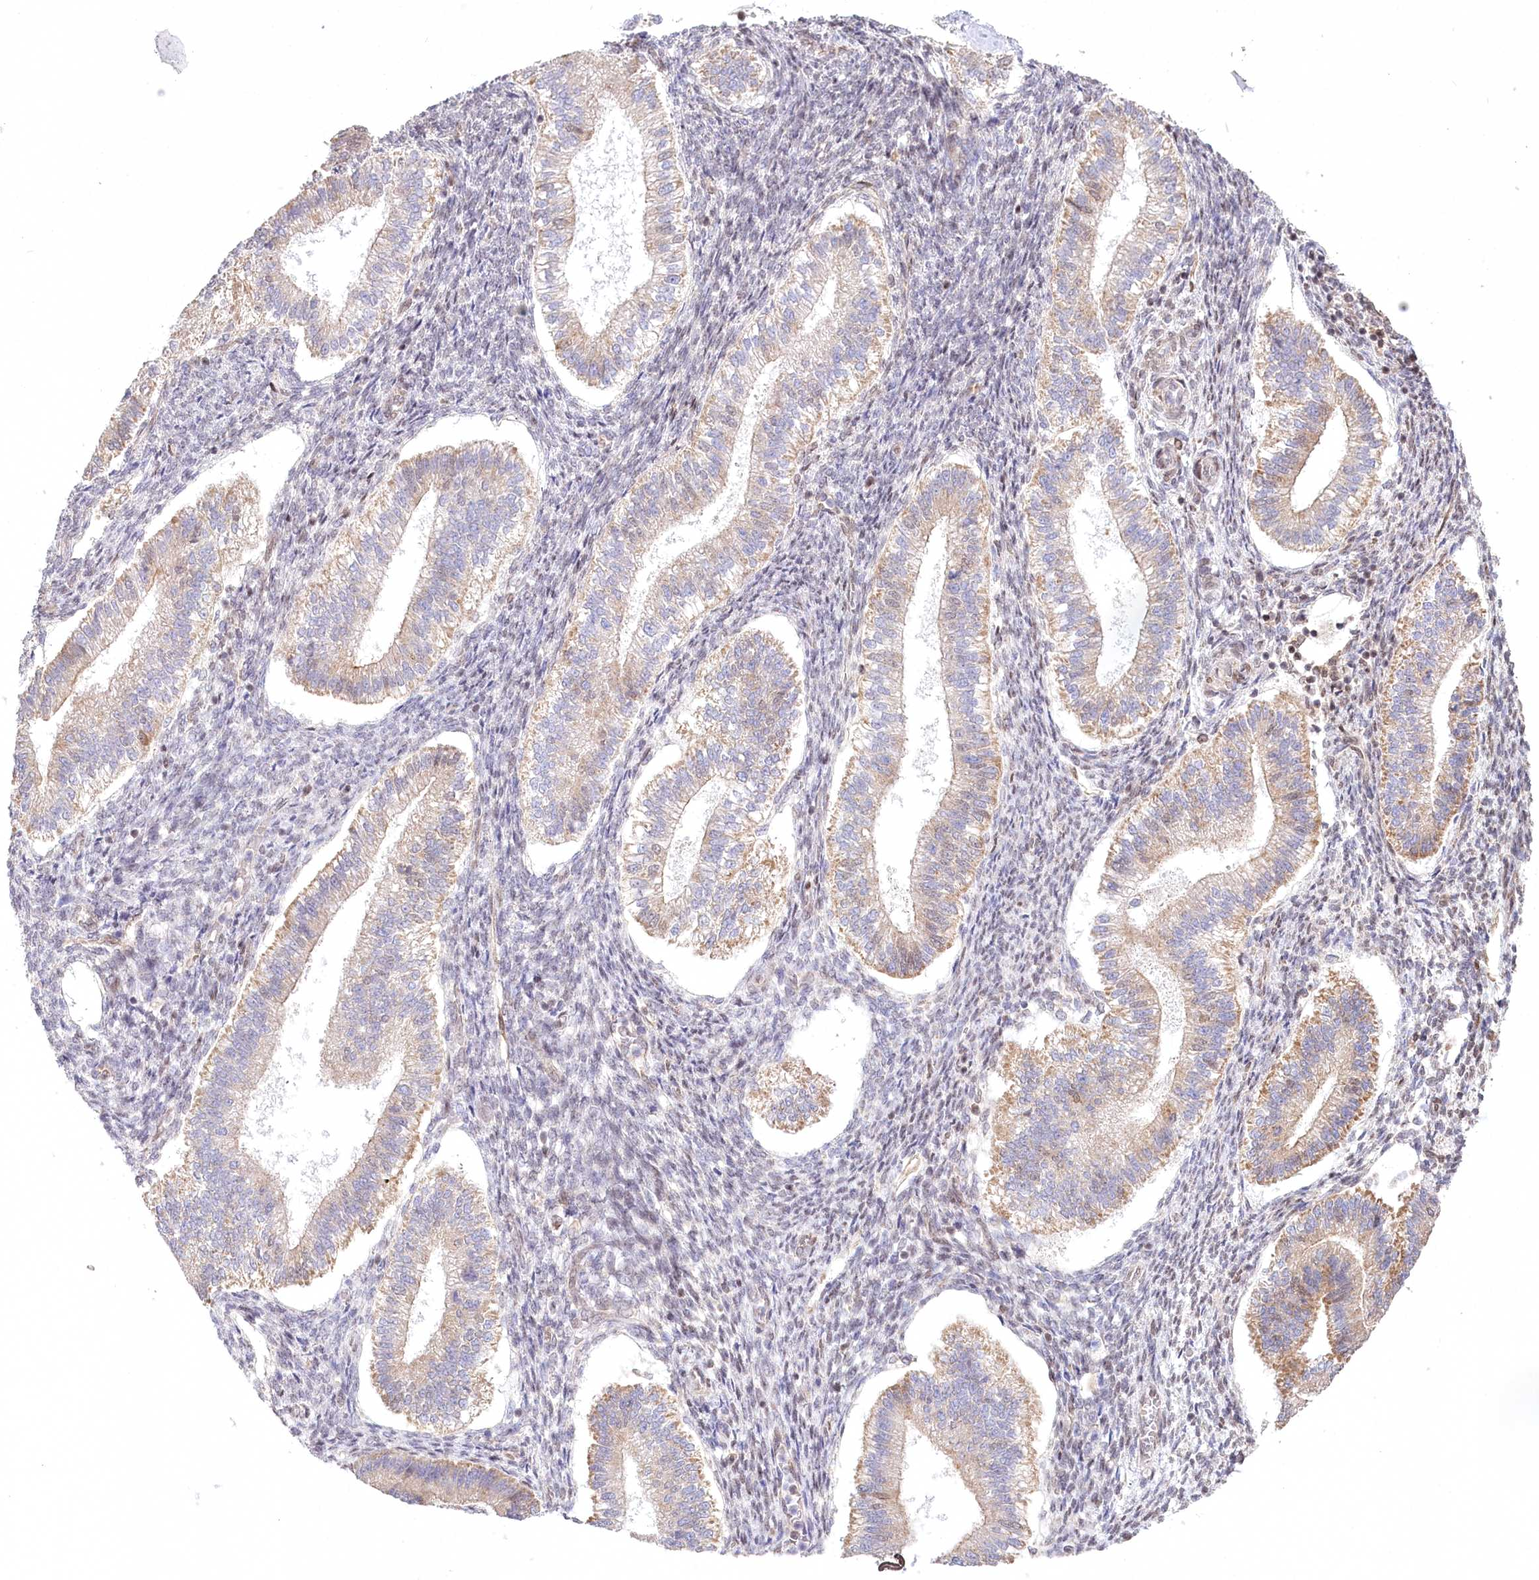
{"staining": {"intensity": "moderate", "quantity": "<25%", "location": "nuclear"}, "tissue": "endometrium", "cell_type": "Cells in endometrial stroma", "image_type": "normal", "snomed": [{"axis": "morphology", "description": "Normal tissue, NOS"}, {"axis": "topography", "description": "Endometrium"}], "caption": "Immunohistochemistry (IHC) photomicrograph of unremarkable endometrium: endometrium stained using immunohistochemistry demonstrates low levels of moderate protein expression localized specifically in the nuclear of cells in endometrial stroma, appearing as a nuclear brown color.", "gene": "PYURF", "patient": {"sex": "female", "age": 25}}